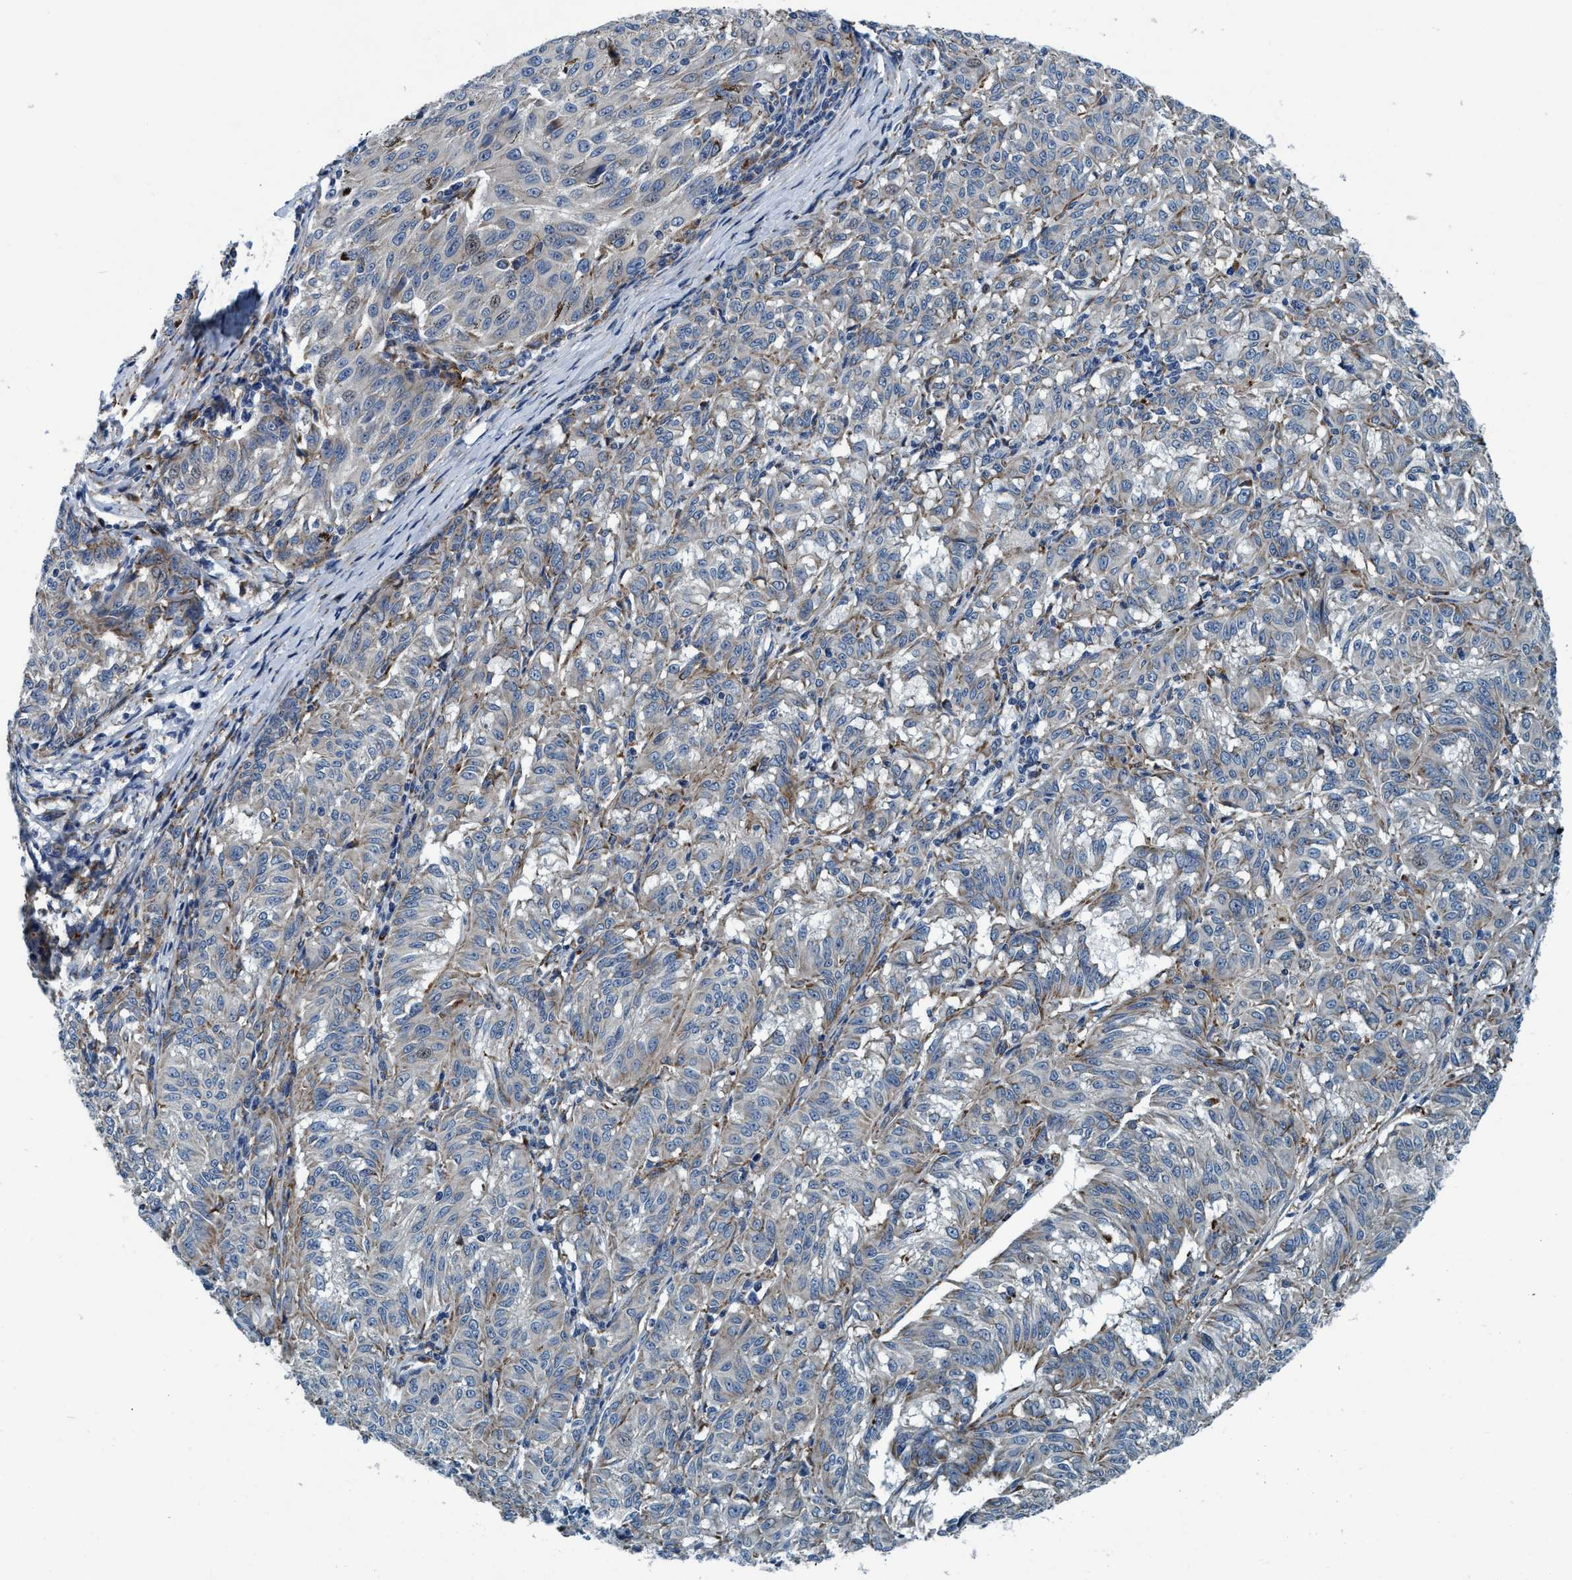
{"staining": {"intensity": "negative", "quantity": "none", "location": "none"}, "tissue": "melanoma", "cell_type": "Tumor cells", "image_type": "cancer", "snomed": [{"axis": "morphology", "description": "Malignant melanoma, NOS"}, {"axis": "topography", "description": "Skin"}], "caption": "Melanoma was stained to show a protein in brown. There is no significant expression in tumor cells. (Brightfield microscopy of DAB (3,3'-diaminobenzidine) immunohistochemistry (IHC) at high magnification).", "gene": "ARMC9", "patient": {"sex": "female", "age": 72}}